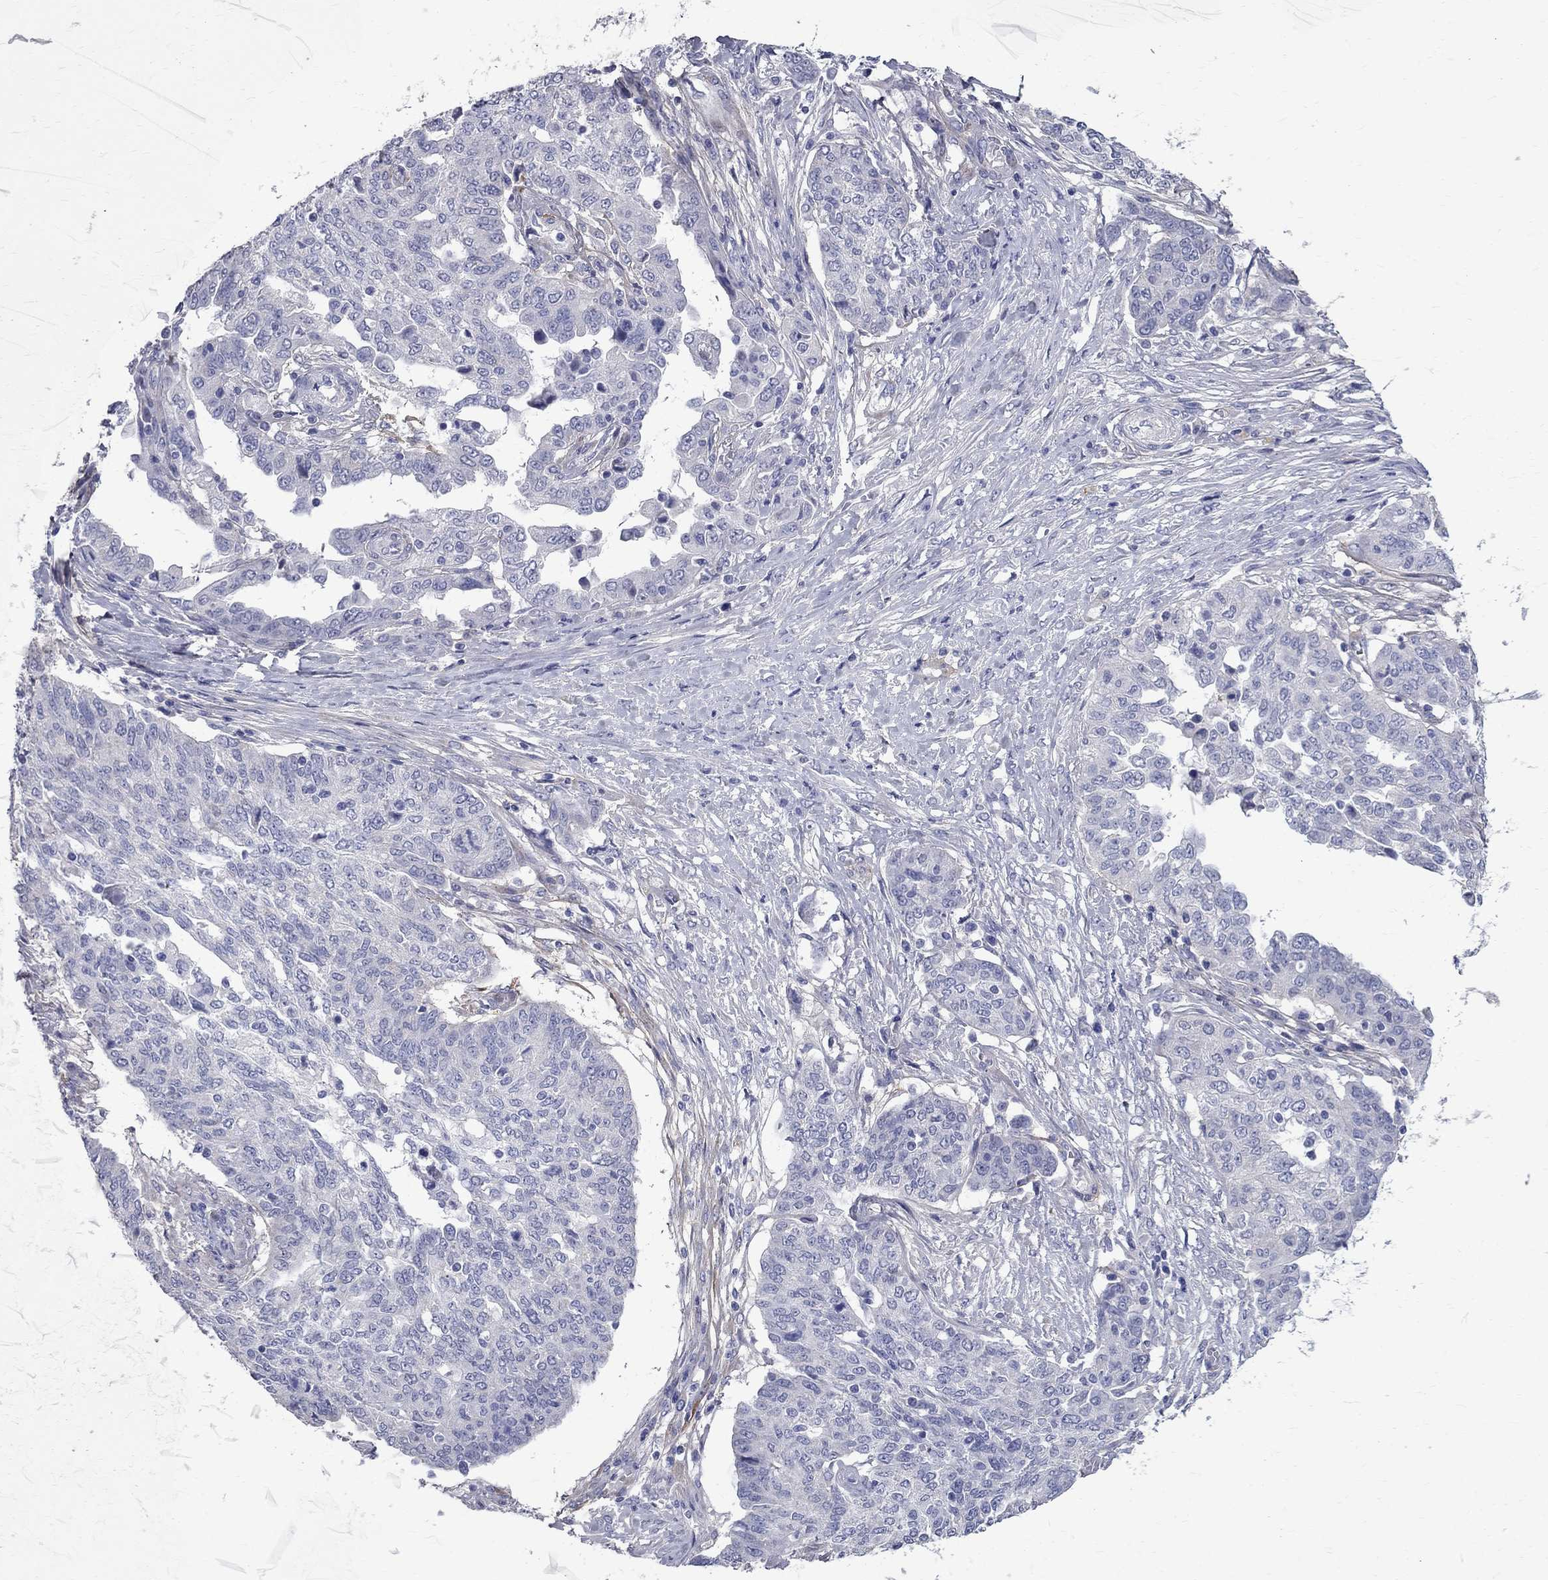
{"staining": {"intensity": "negative", "quantity": "none", "location": "none"}, "tissue": "ovarian cancer", "cell_type": "Tumor cells", "image_type": "cancer", "snomed": [{"axis": "morphology", "description": "Cystadenocarcinoma, serous, NOS"}, {"axis": "topography", "description": "Ovary"}], "caption": "Tumor cells are negative for brown protein staining in ovarian cancer (serous cystadenocarcinoma).", "gene": "ANXA10", "patient": {"sex": "female", "age": 67}}